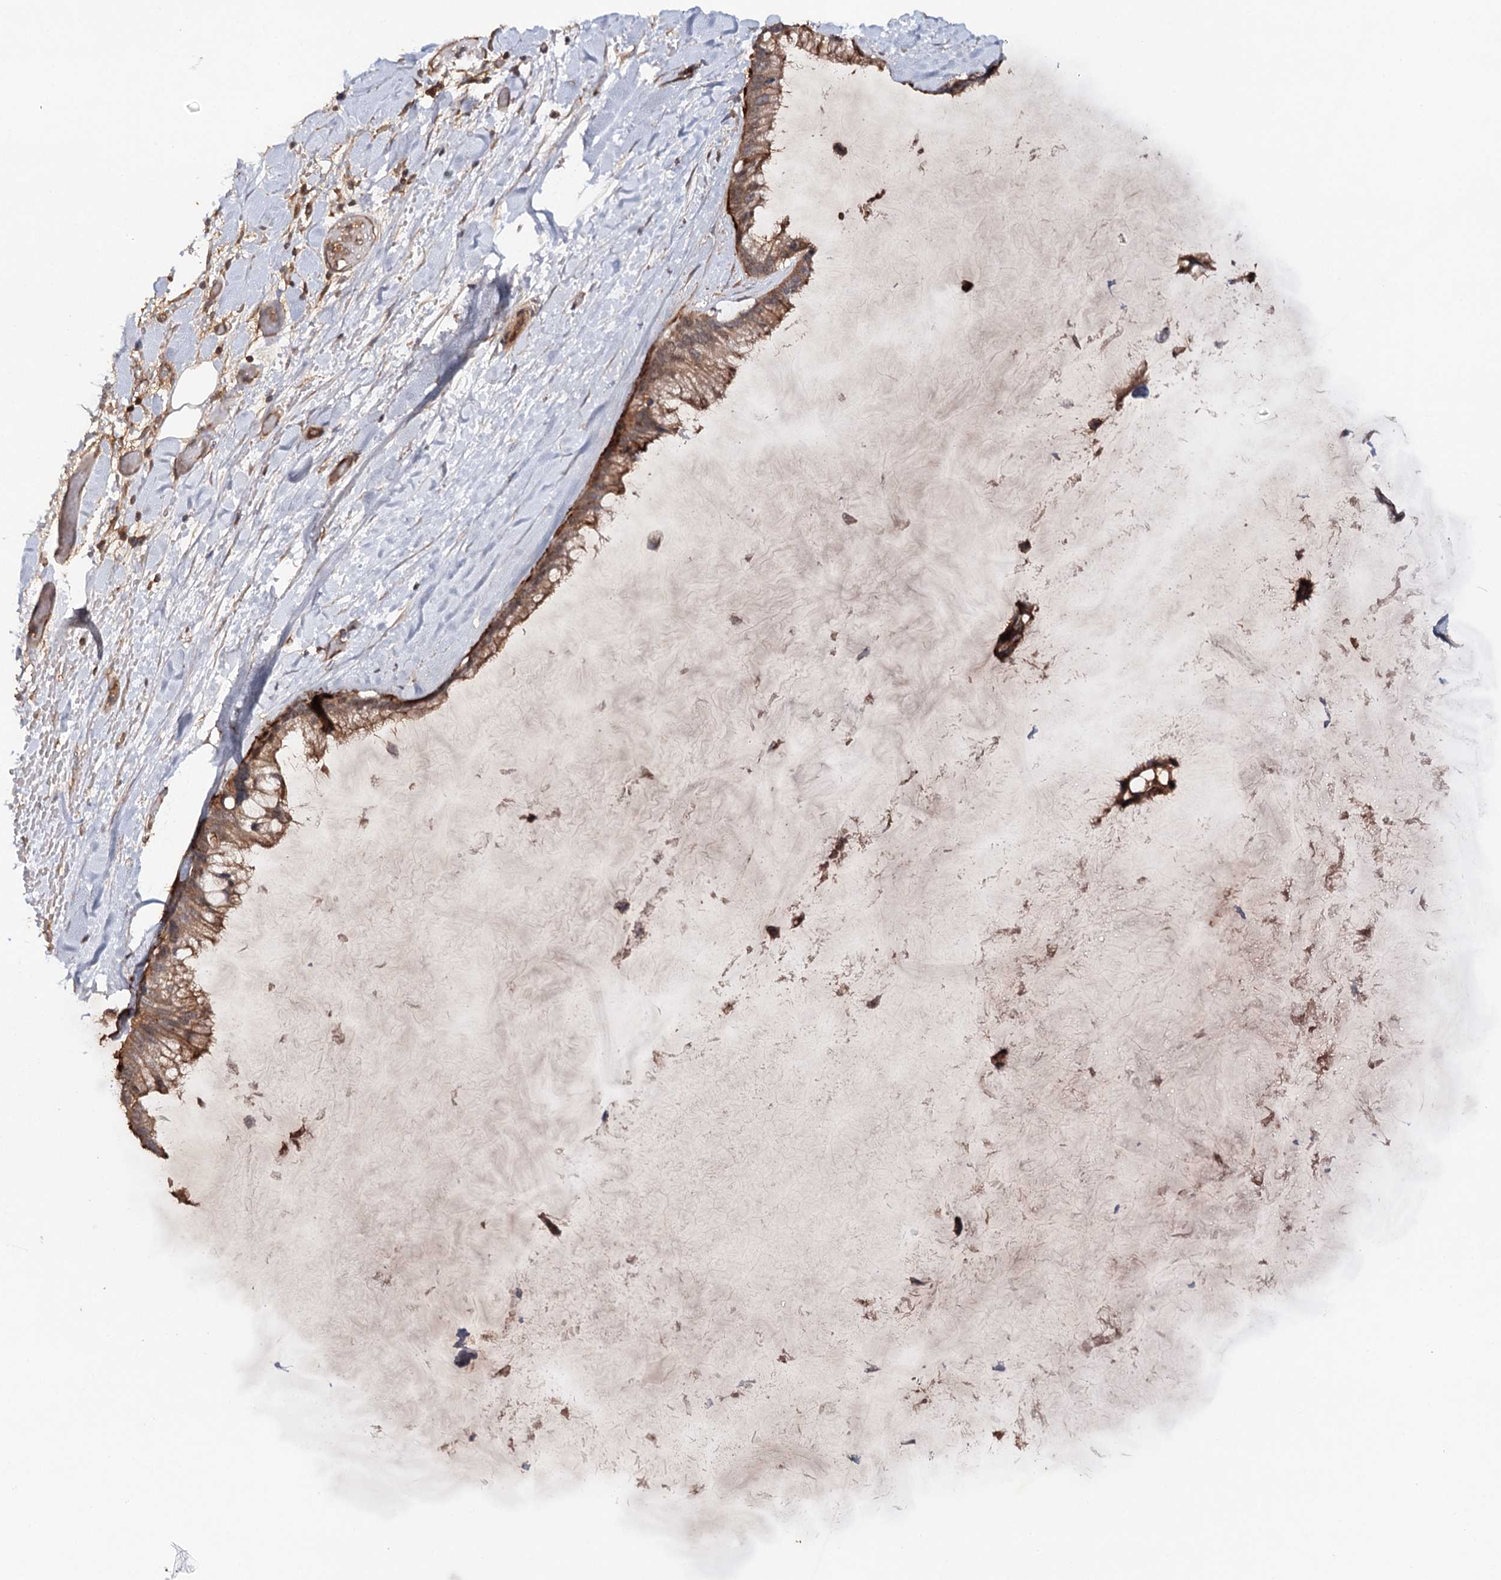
{"staining": {"intensity": "moderate", "quantity": ">75%", "location": "cytoplasmic/membranous"}, "tissue": "ovarian cancer", "cell_type": "Tumor cells", "image_type": "cancer", "snomed": [{"axis": "morphology", "description": "Cystadenocarcinoma, mucinous, NOS"}, {"axis": "topography", "description": "Ovary"}], "caption": "Protein staining of ovarian cancer tissue reveals moderate cytoplasmic/membranous expression in approximately >75% of tumor cells.", "gene": "BCR", "patient": {"sex": "female", "age": 39}}